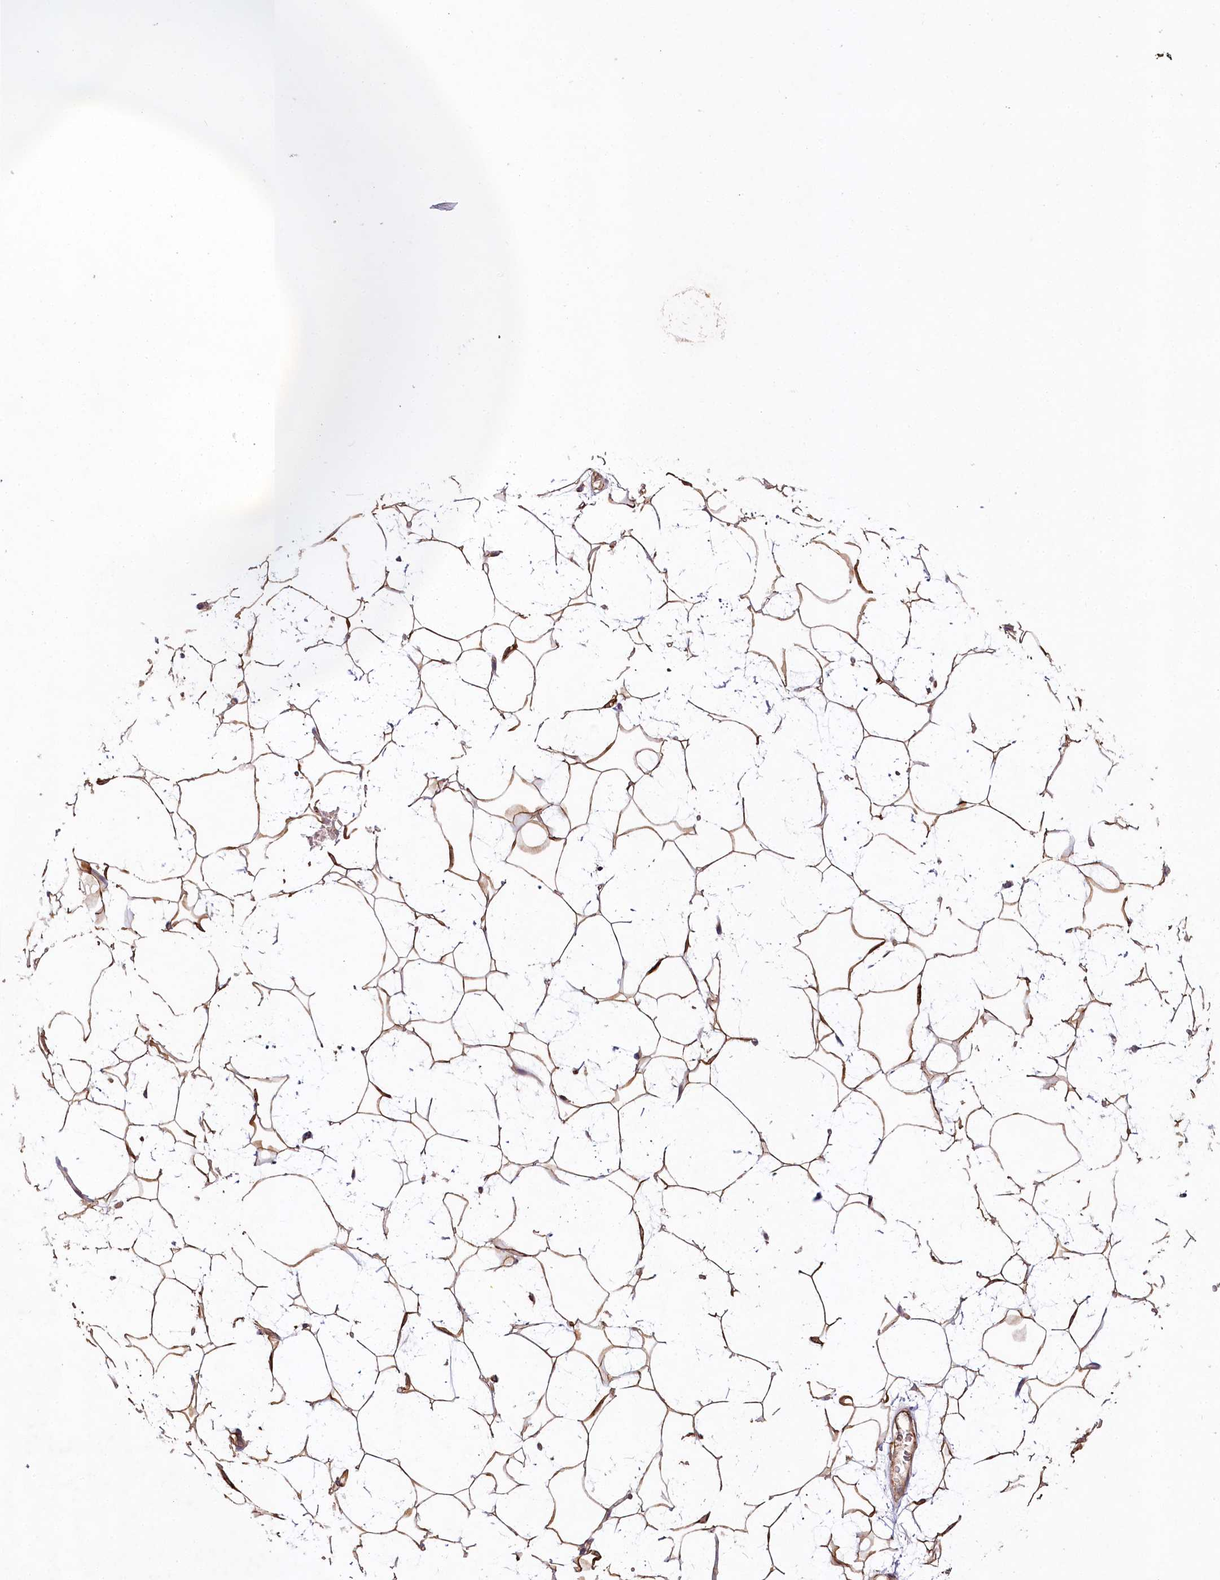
{"staining": {"intensity": "strong", "quantity": ">75%", "location": "cytoplasmic/membranous"}, "tissue": "adipose tissue", "cell_type": "Adipocytes", "image_type": "normal", "snomed": [{"axis": "morphology", "description": "Normal tissue, NOS"}, {"axis": "topography", "description": "Breast"}], "caption": "IHC (DAB (3,3'-diaminobenzidine)) staining of benign adipose tissue exhibits strong cytoplasmic/membranous protein positivity in about >75% of adipocytes. Nuclei are stained in blue.", "gene": "ALKBH8", "patient": {"sex": "female", "age": 26}}